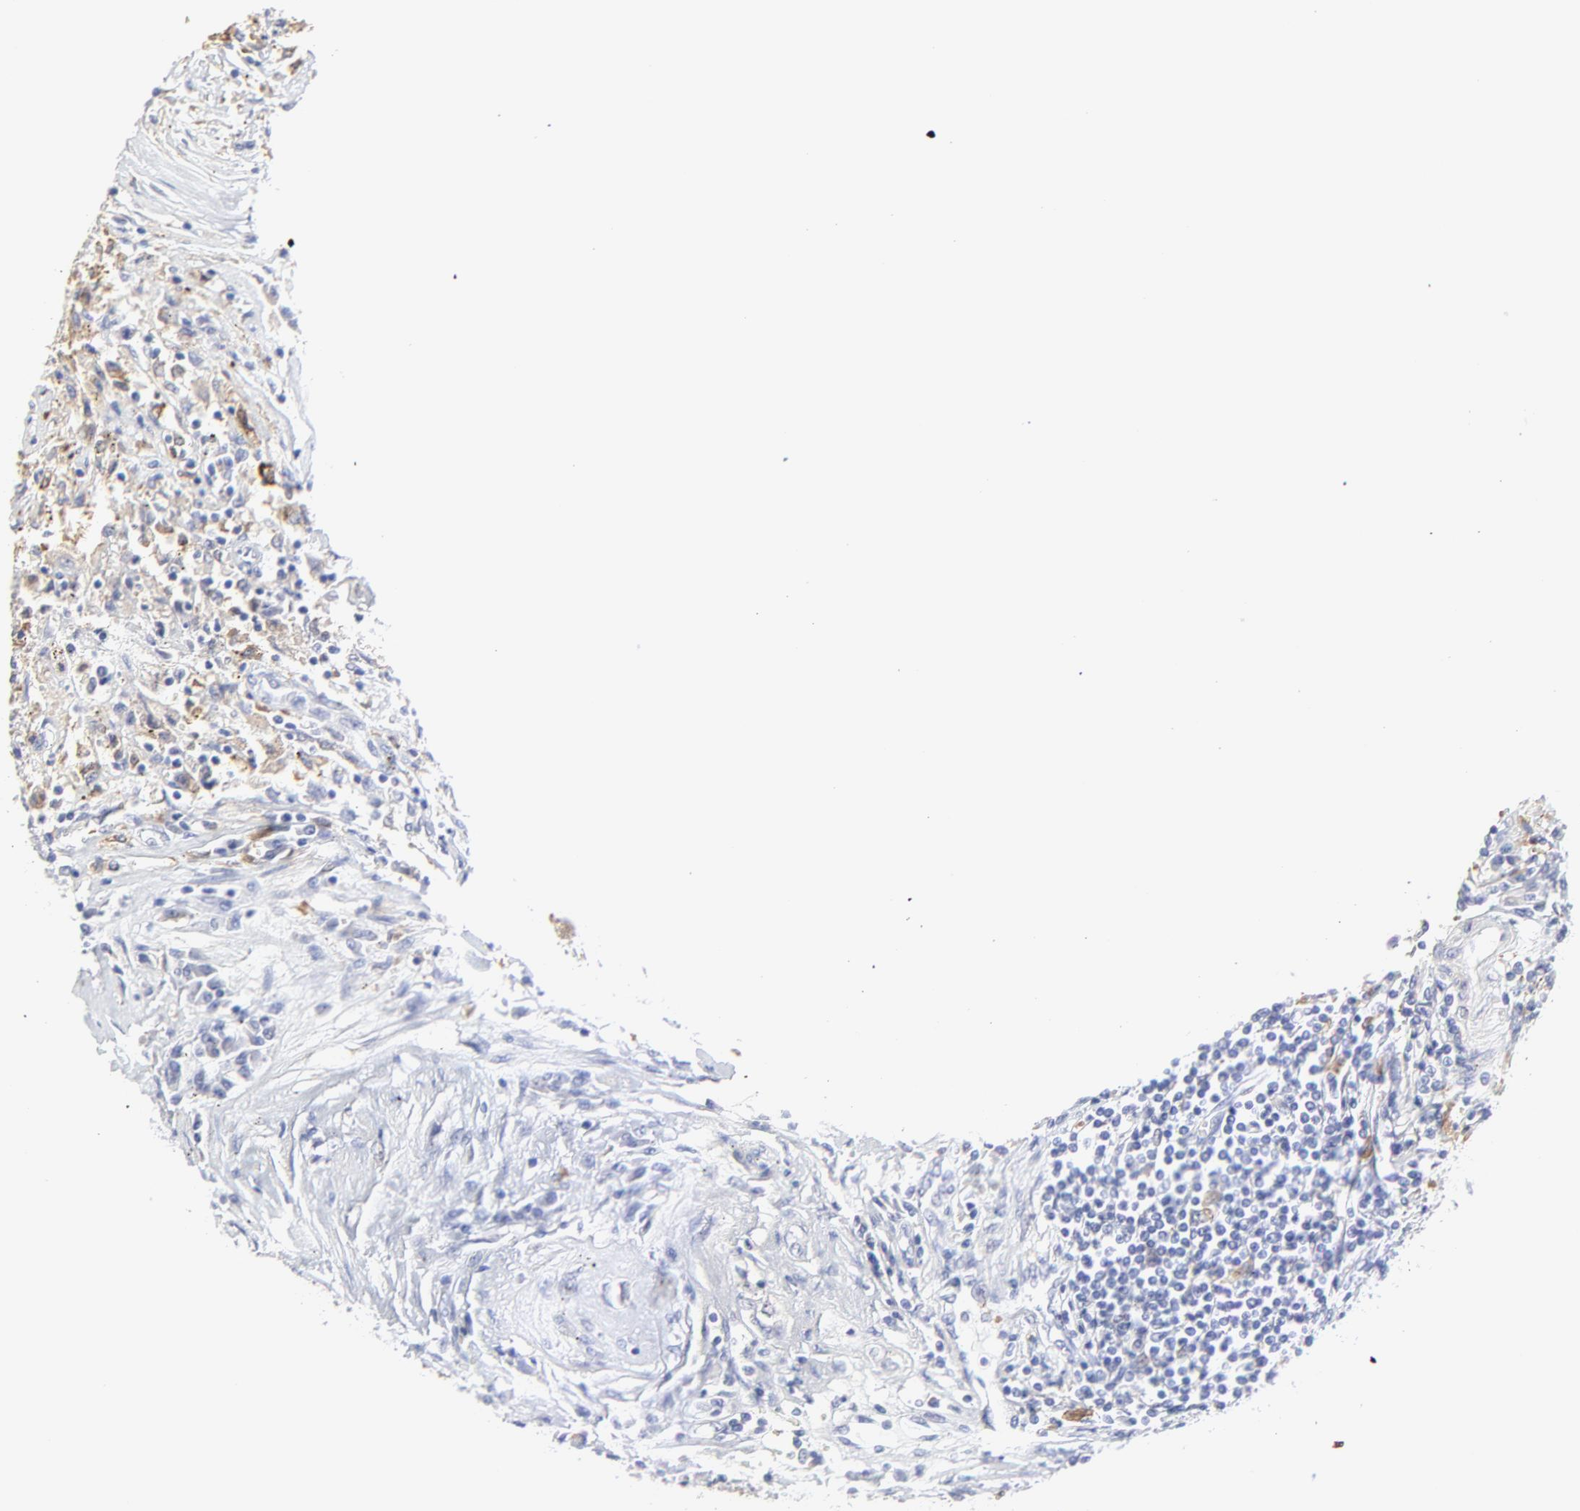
{"staining": {"intensity": "moderate", "quantity": "<25%", "location": "cytoplasmic/membranous"}, "tissue": "renal cancer", "cell_type": "Tumor cells", "image_type": "cancer", "snomed": [{"axis": "morphology", "description": "Normal tissue, NOS"}, {"axis": "morphology", "description": "Adenocarcinoma, NOS"}, {"axis": "topography", "description": "Kidney"}], "caption": "Protein expression by immunohistochemistry demonstrates moderate cytoplasmic/membranous expression in approximately <25% of tumor cells in renal cancer.", "gene": "SMARCA1", "patient": {"sex": "male", "age": 71}}